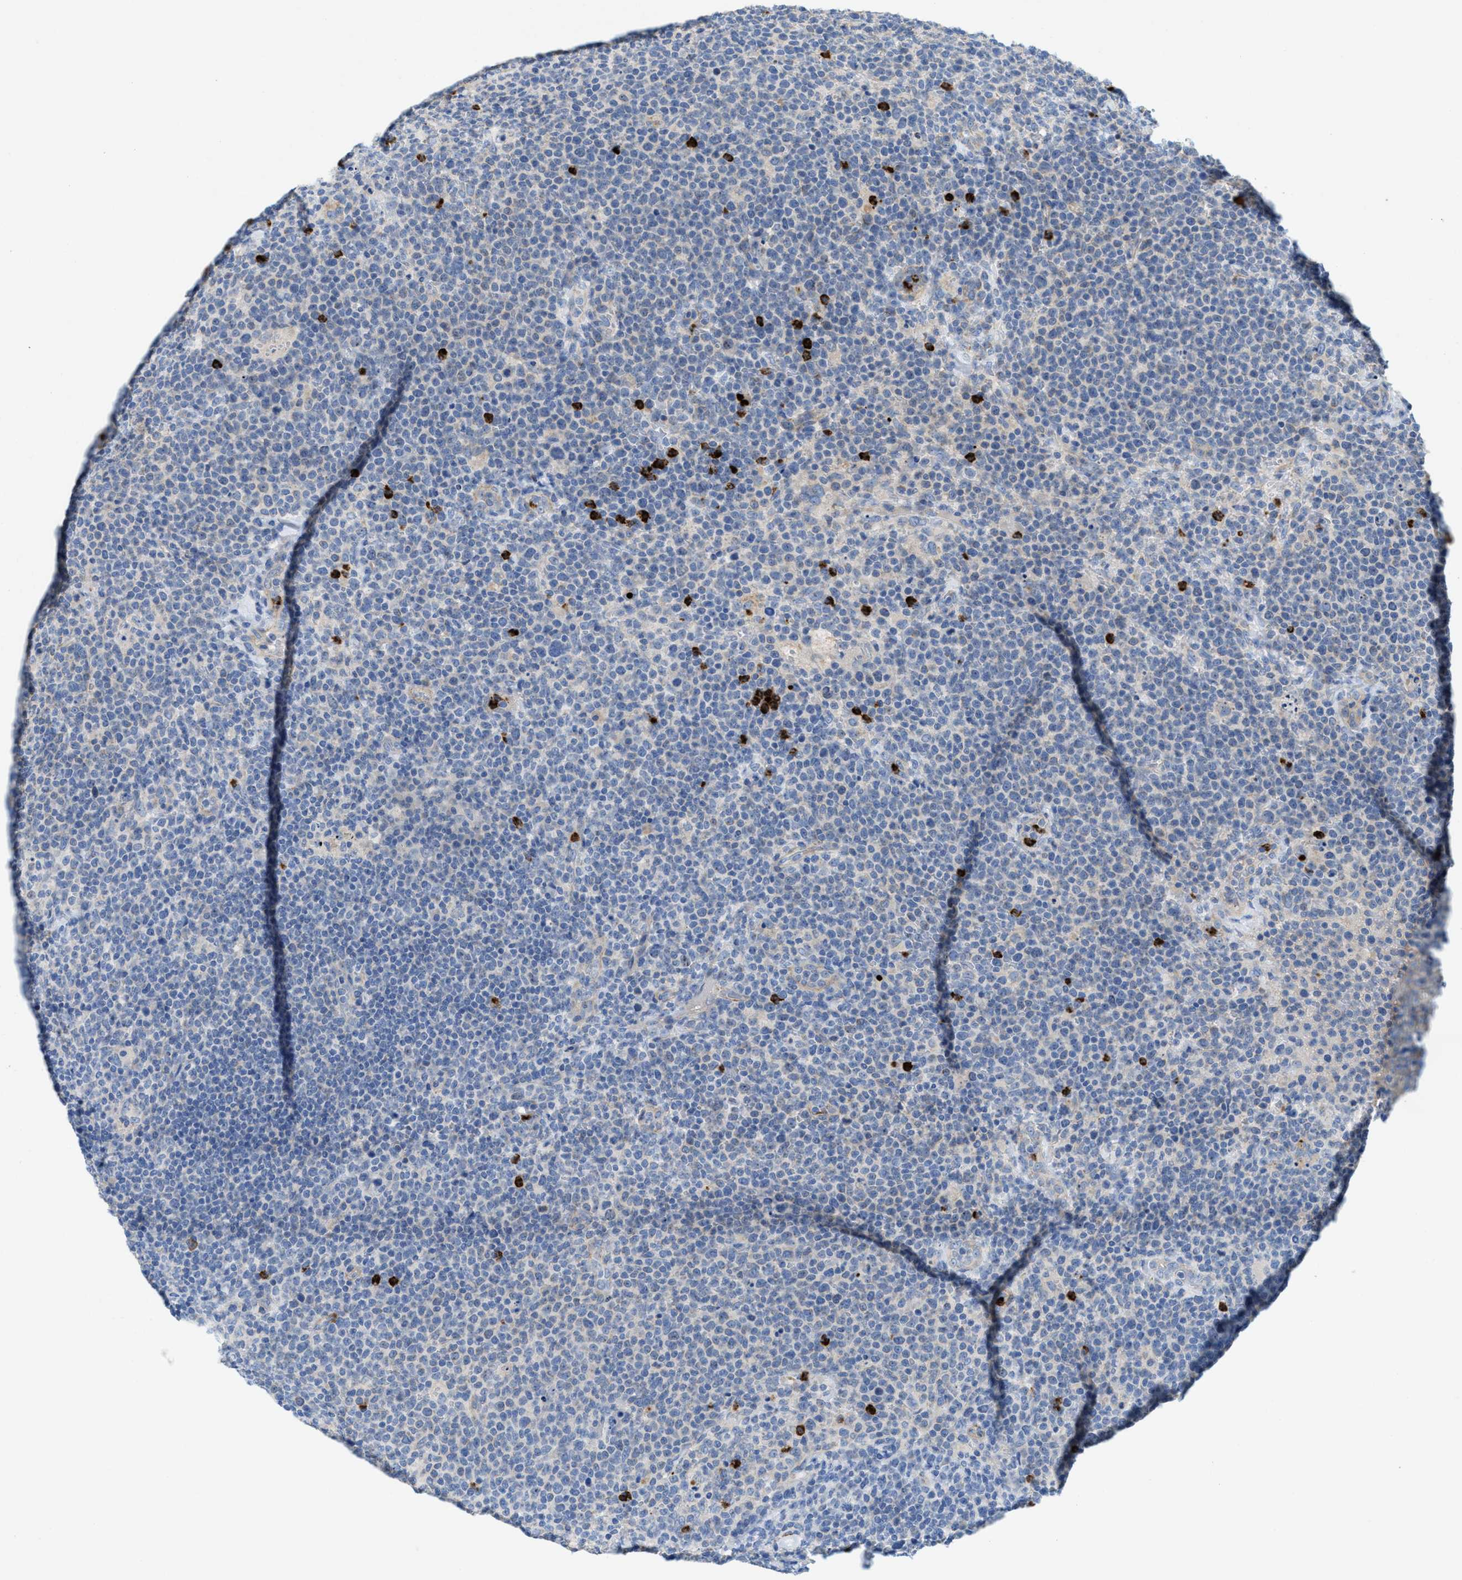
{"staining": {"intensity": "negative", "quantity": "none", "location": "none"}, "tissue": "lymphoma", "cell_type": "Tumor cells", "image_type": "cancer", "snomed": [{"axis": "morphology", "description": "Malignant lymphoma, non-Hodgkin's type, High grade"}, {"axis": "topography", "description": "Lymph node"}], "caption": "Malignant lymphoma, non-Hodgkin's type (high-grade) was stained to show a protein in brown. There is no significant positivity in tumor cells. (IHC, brightfield microscopy, high magnification).", "gene": "CMTM1", "patient": {"sex": "male", "age": 61}}